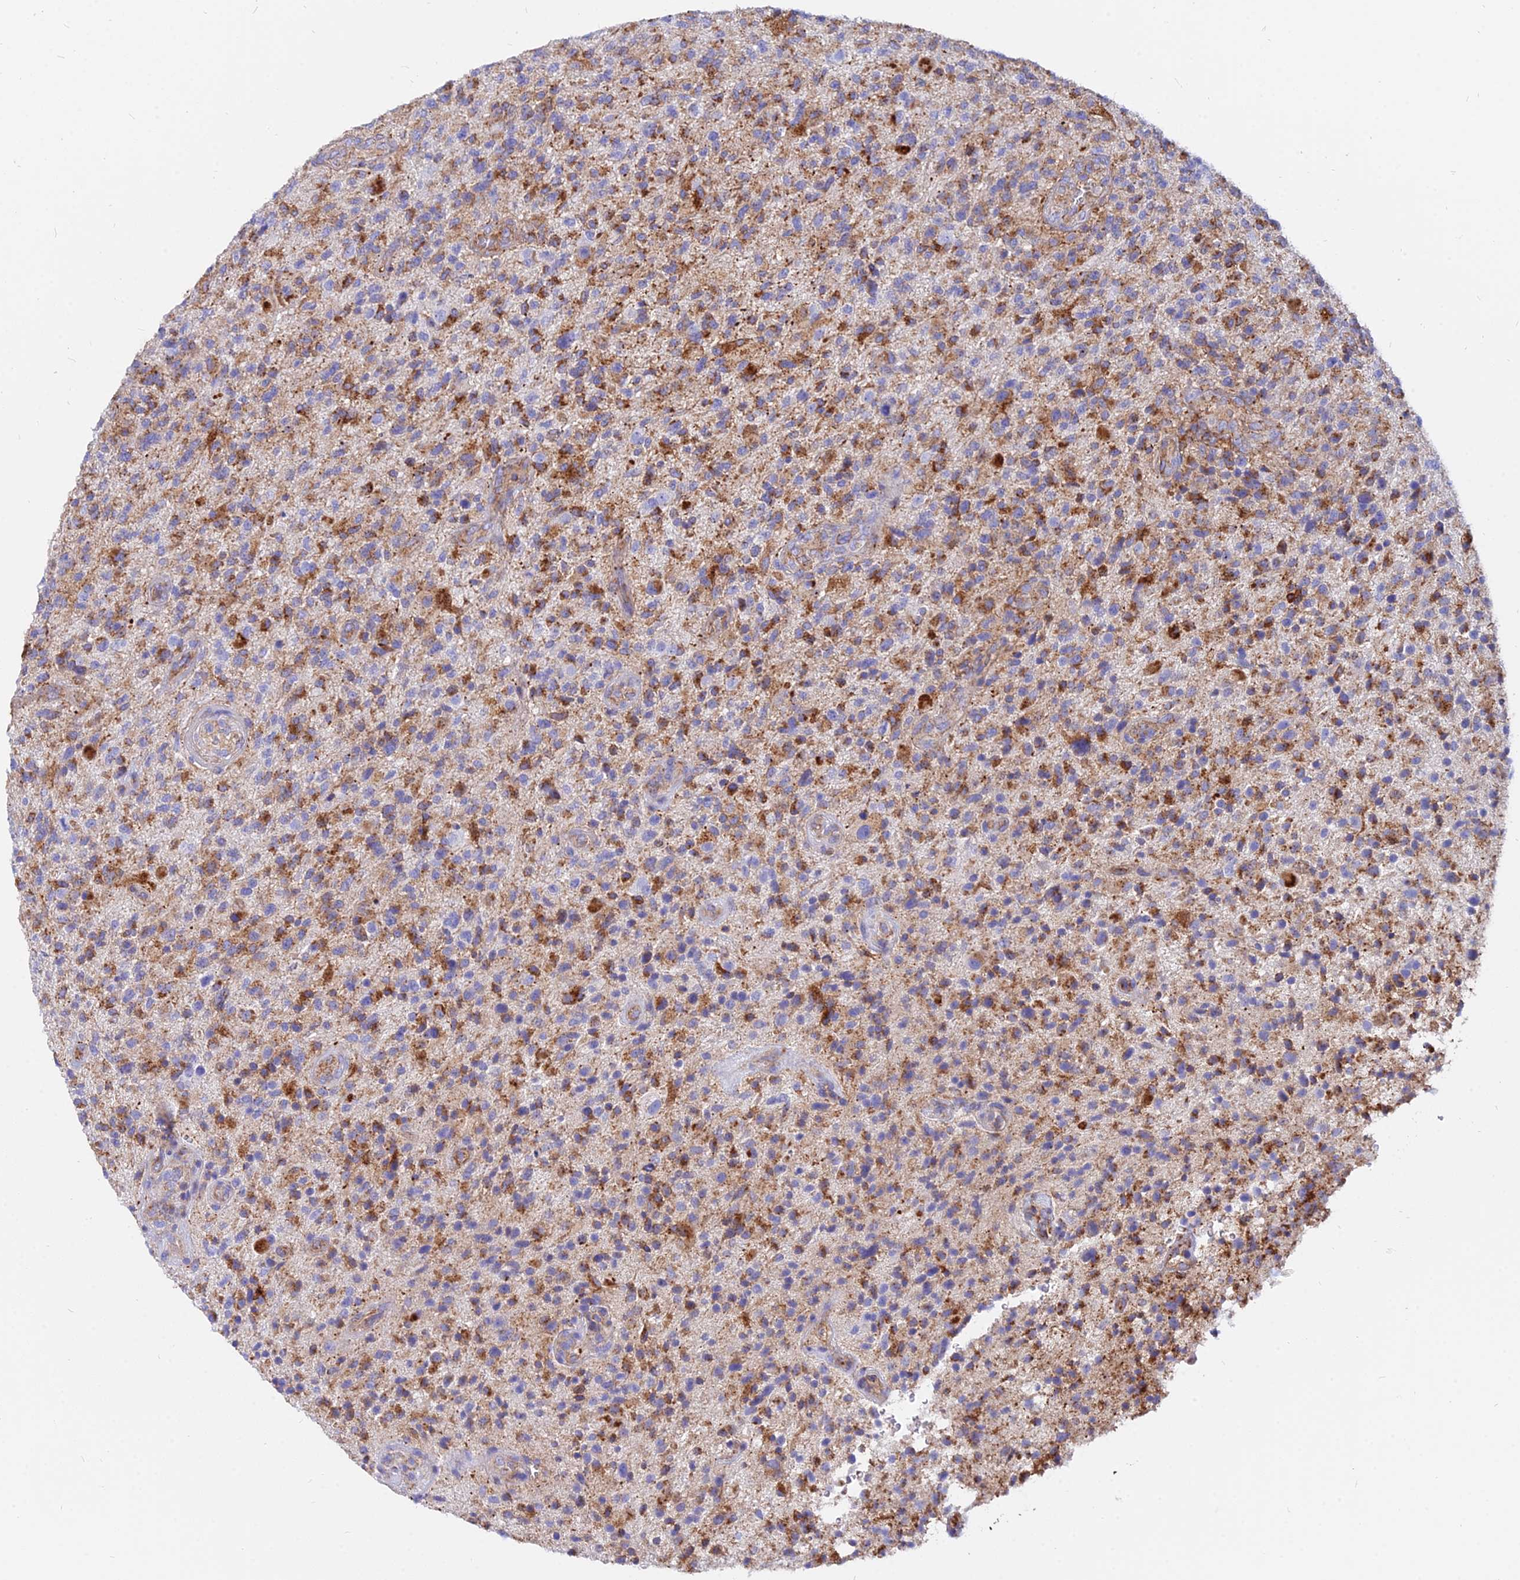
{"staining": {"intensity": "moderate", "quantity": "25%-75%", "location": "cytoplasmic/membranous"}, "tissue": "glioma", "cell_type": "Tumor cells", "image_type": "cancer", "snomed": [{"axis": "morphology", "description": "Glioma, malignant, High grade"}, {"axis": "topography", "description": "Brain"}], "caption": "A brown stain labels moderate cytoplasmic/membranous expression of a protein in malignant high-grade glioma tumor cells. (Stains: DAB in brown, nuclei in blue, Microscopy: brightfield microscopy at high magnification).", "gene": "AGTRAP", "patient": {"sex": "male", "age": 47}}